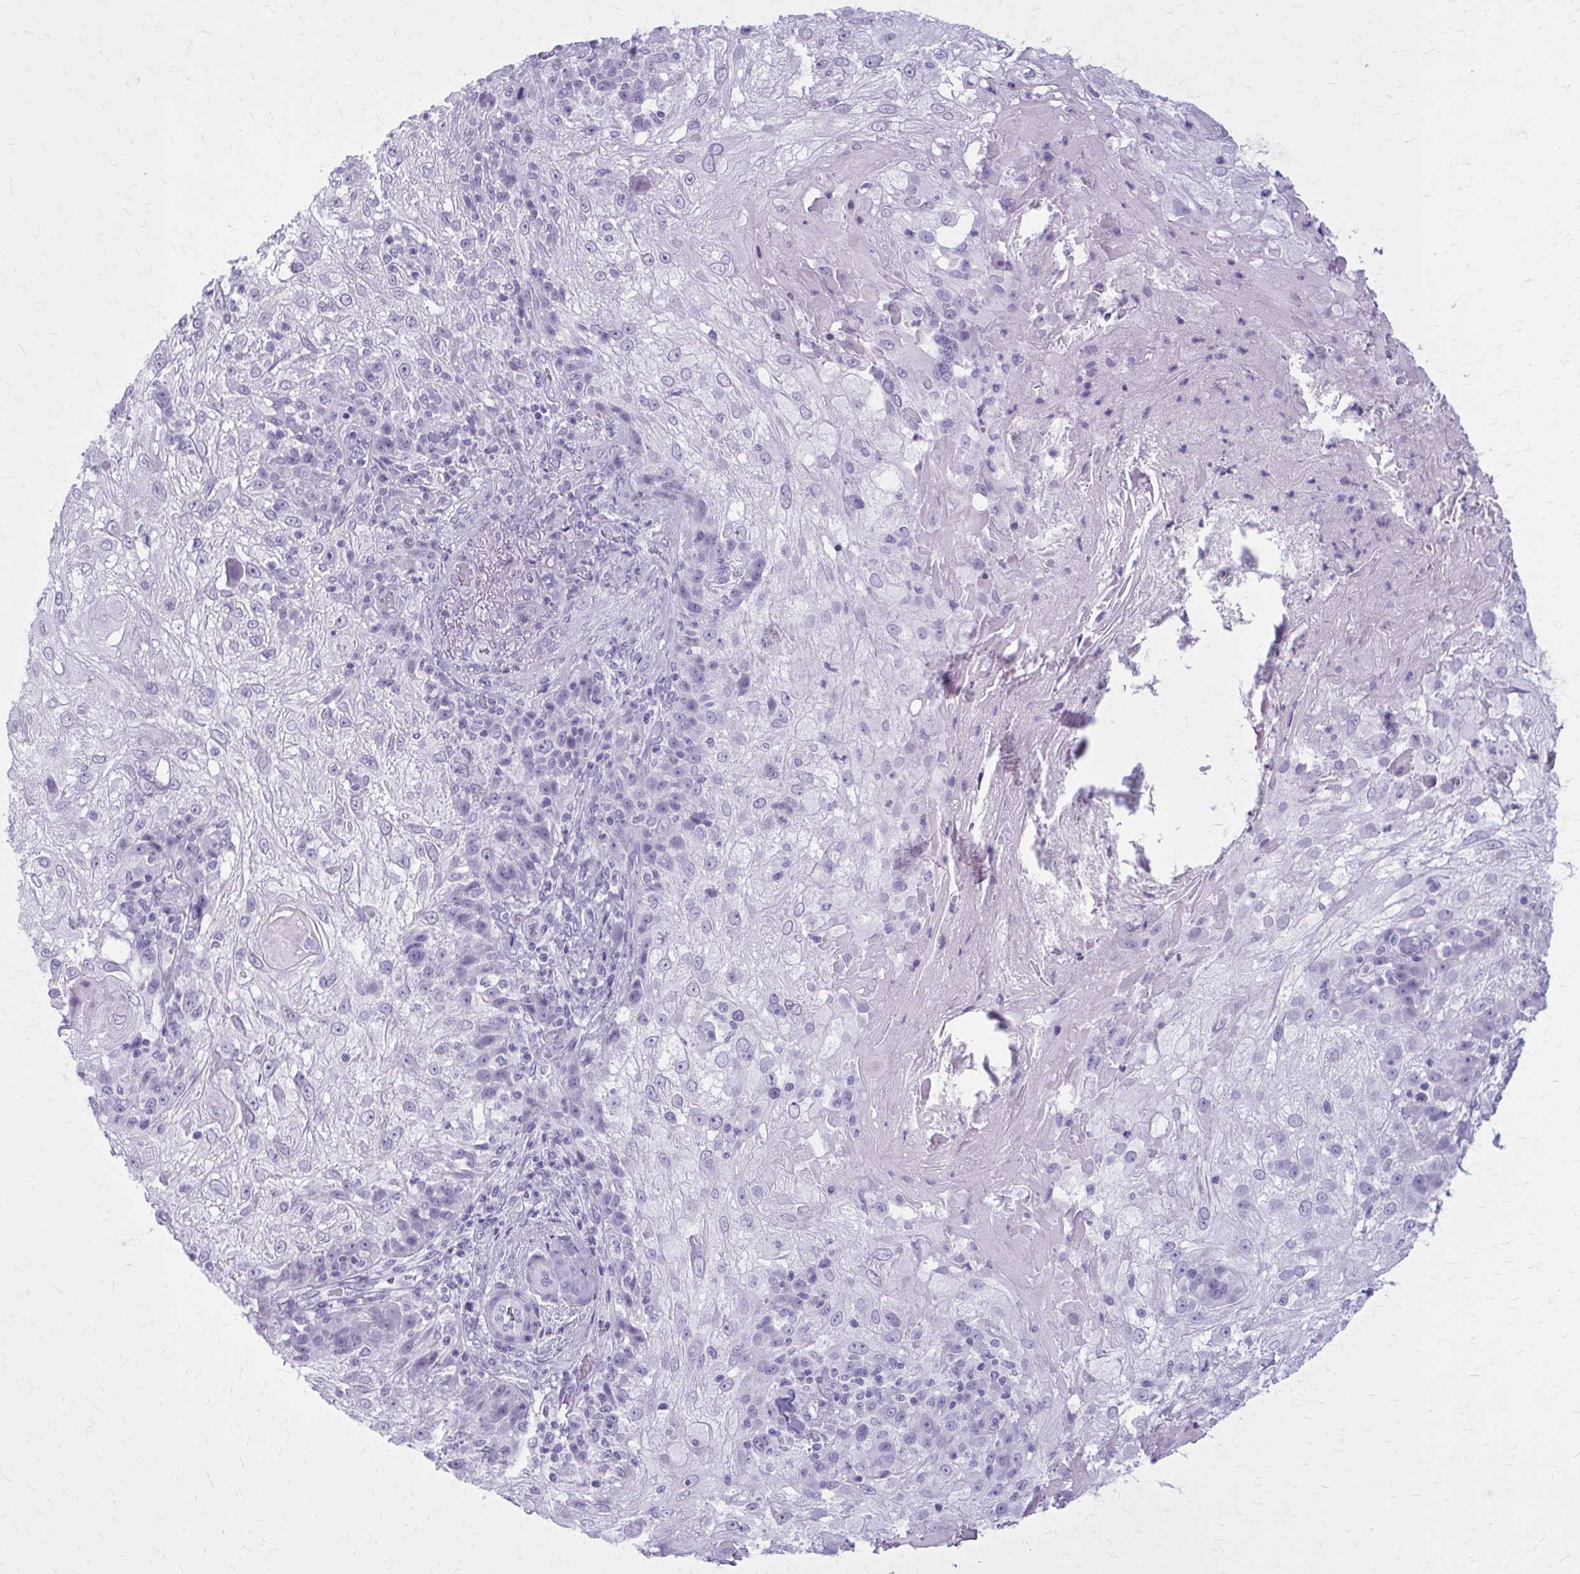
{"staining": {"intensity": "negative", "quantity": "none", "location": "none"}, "tissue": "skin cancer", "cell_type": "Tumor cells", "image_type": "cancer", "snomed": [{"axis": "morphology", "description": "Normal tissue, NOS"}, {"axis": "morphology", "description": "Squamous cell carcinoma, NOS"}, {"axis": "topography", "description": "Skin"}], "caption": "An image of human skin squamous cell carcinoma is negative for staining in tumor cells.", "gene": "ZDHHC7", "patient": {"sex": "female", "age": 83}}